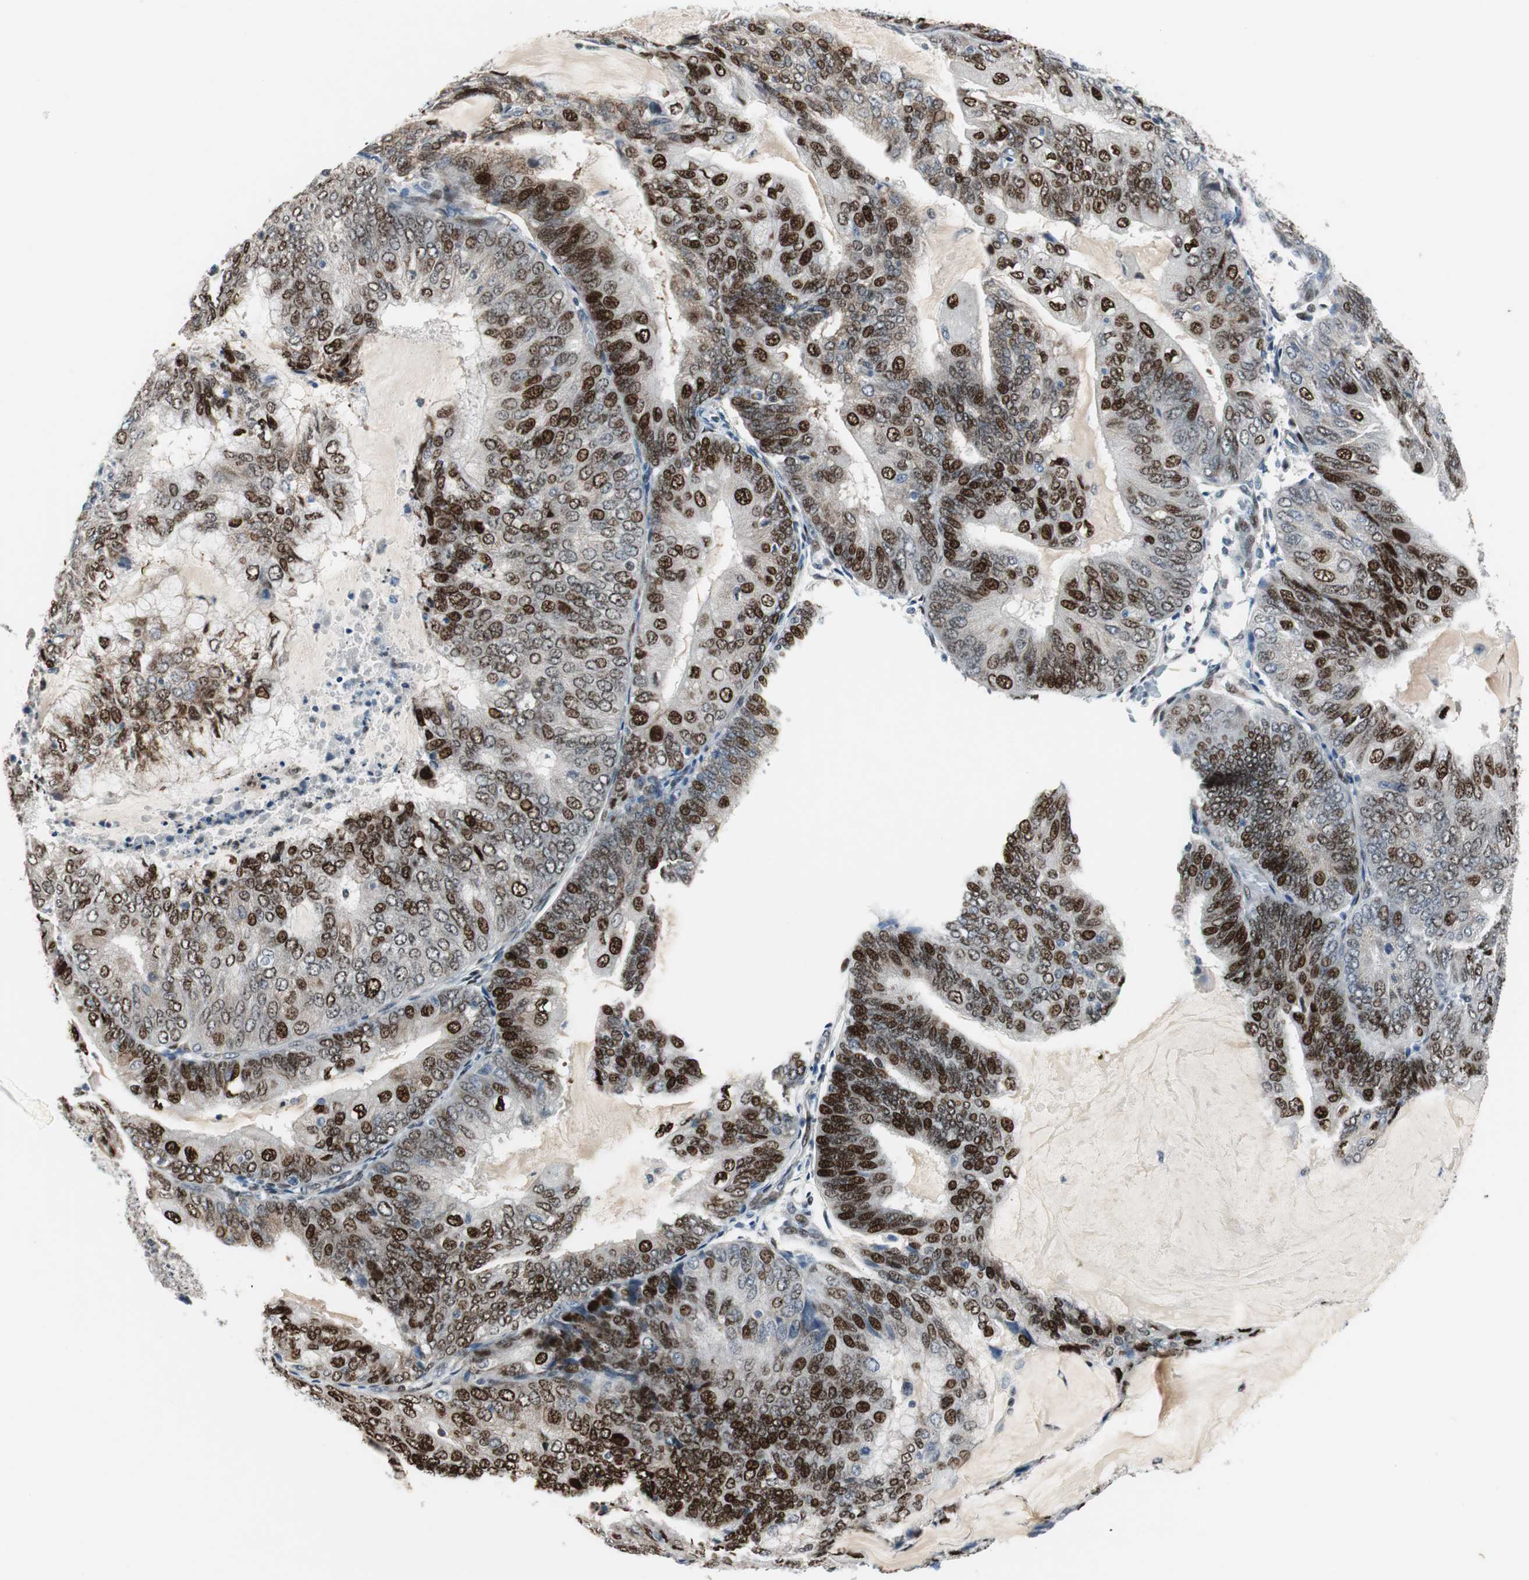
{"staining": {"intensity": "strong", "quantity": ">75%", "location": "nuclear"}, "tissue": "endometrial cancer", "cell_type": "Tumor cells", "image_type": "cancer", "snomed": [{"axis": "morphology", "description": "Adenocarcinoma, NOS"}, {"axis": "topography", "description": "Endometrium"}], "caption": "Immunohistochemical staining of human endometrial cancer reveals strong nuclear protein positivity in about >75% of tumor cells.", "gene": "AJUBA", "patient": {"sex": "female", "age": 81}}